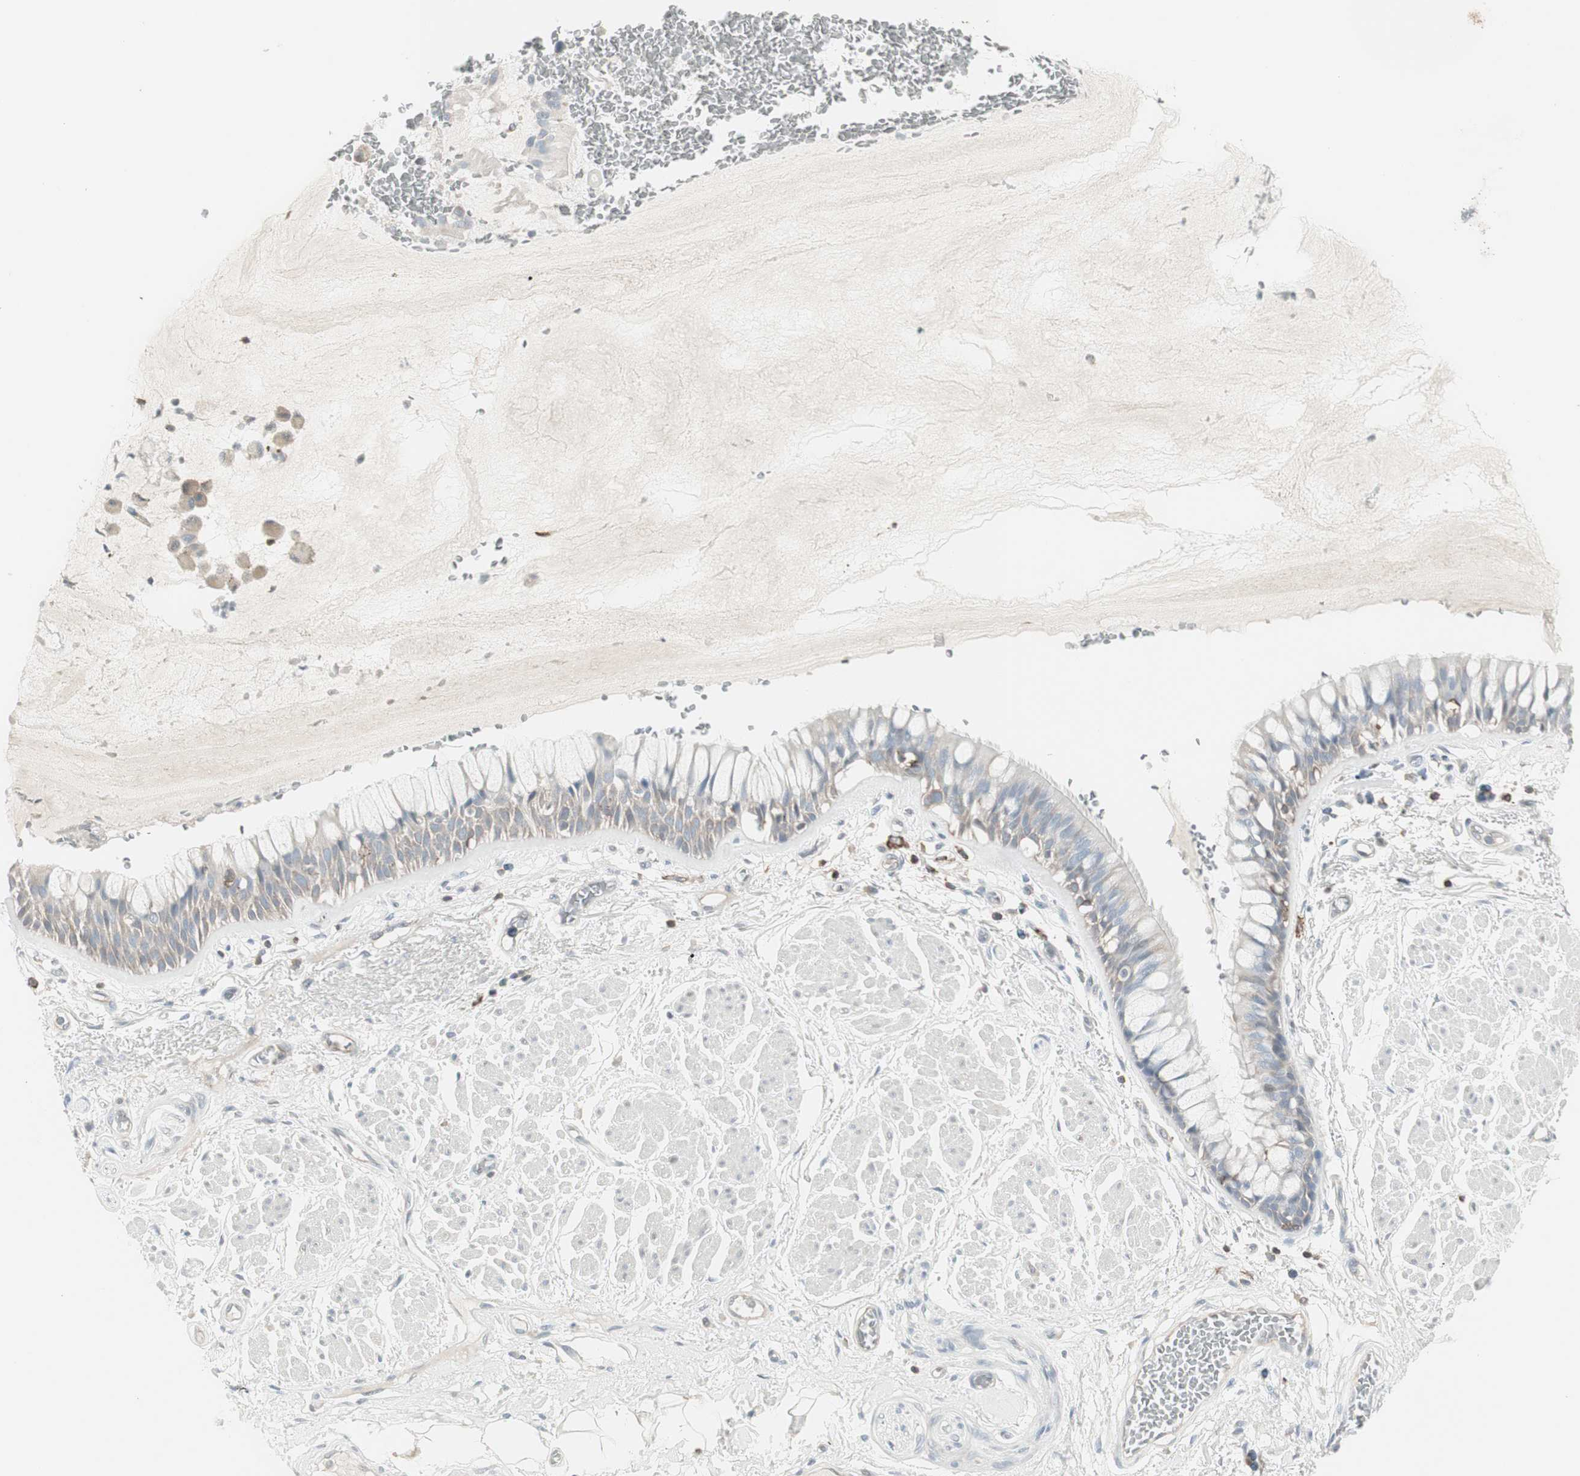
{"staining": {"intensity": "negative", "quantity": "none", "location": "none"}, "tissue": "bronchus", "cell_type": "Respiratory epithelial cells", "image_type": "normal", "snomed": [{"axis": "morphology", "description": "Normal tissue, NOS"}, {"axis": "topography", "description": "Bronchus"}], "caption": "Protein analysis of benign bronchus demonstrates no significant positivity in respiratory epithelial cells.", "gene": "MAP4K4", "patient": {"sex": "male", "age": 66}}